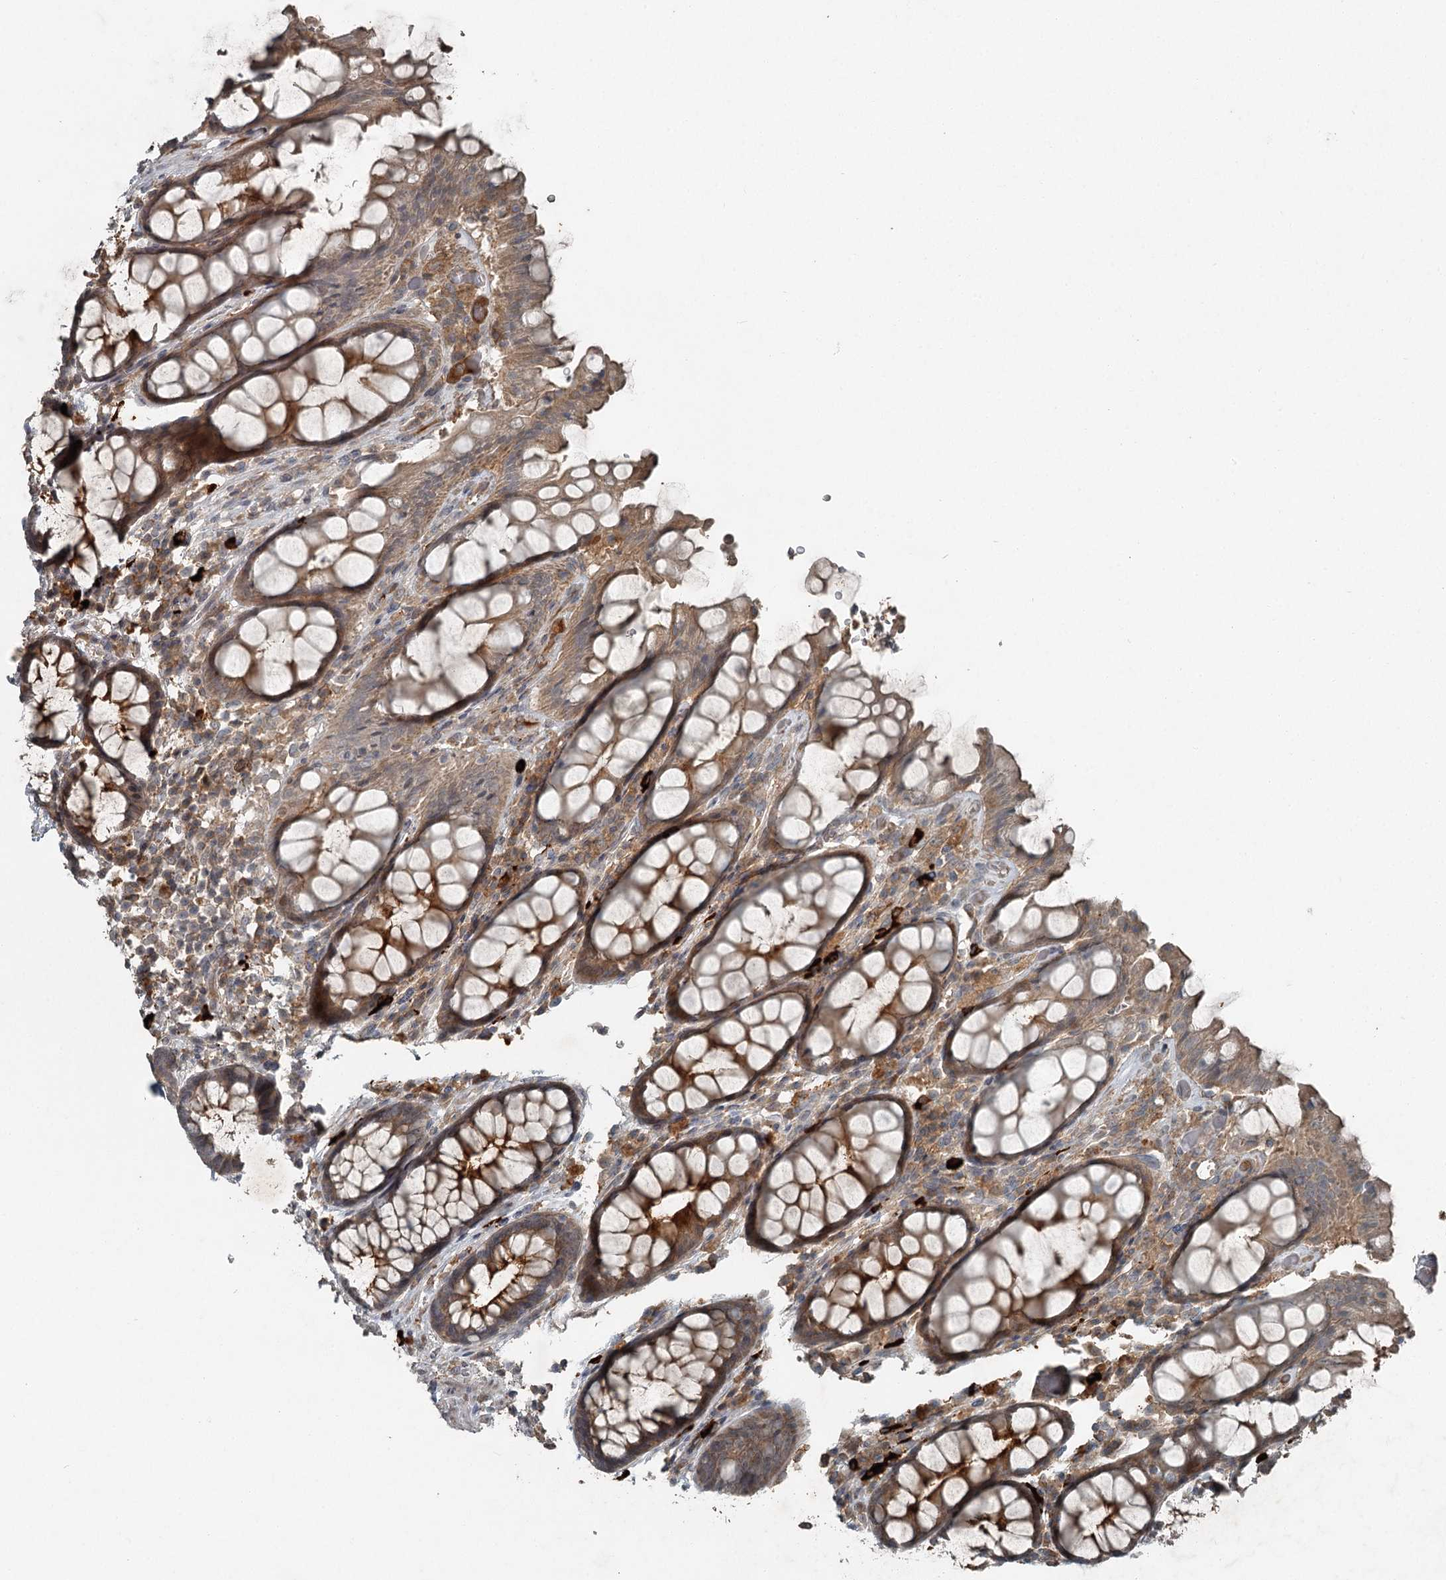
{"staining": {"intensity": "moderate", "quantity": "25%-75%", "location": "cytoplasmic/membranous"}, "tissue": "rectum", "cell_type": "Glandular cells", "image_type": "normal", "snomed": [{"axis": "morphology", "description": "Normal tissue, NOS"}, {"axis": "topography", "description": "Rectum"}], "caption": "Protein analysis of unremarkable rectum displays moderate cytoplasmic/membranous expression in about 25%-75% of glandular cells.", "gene": "SLC39A8", "patient": {"sex": "male", "age": 64}}